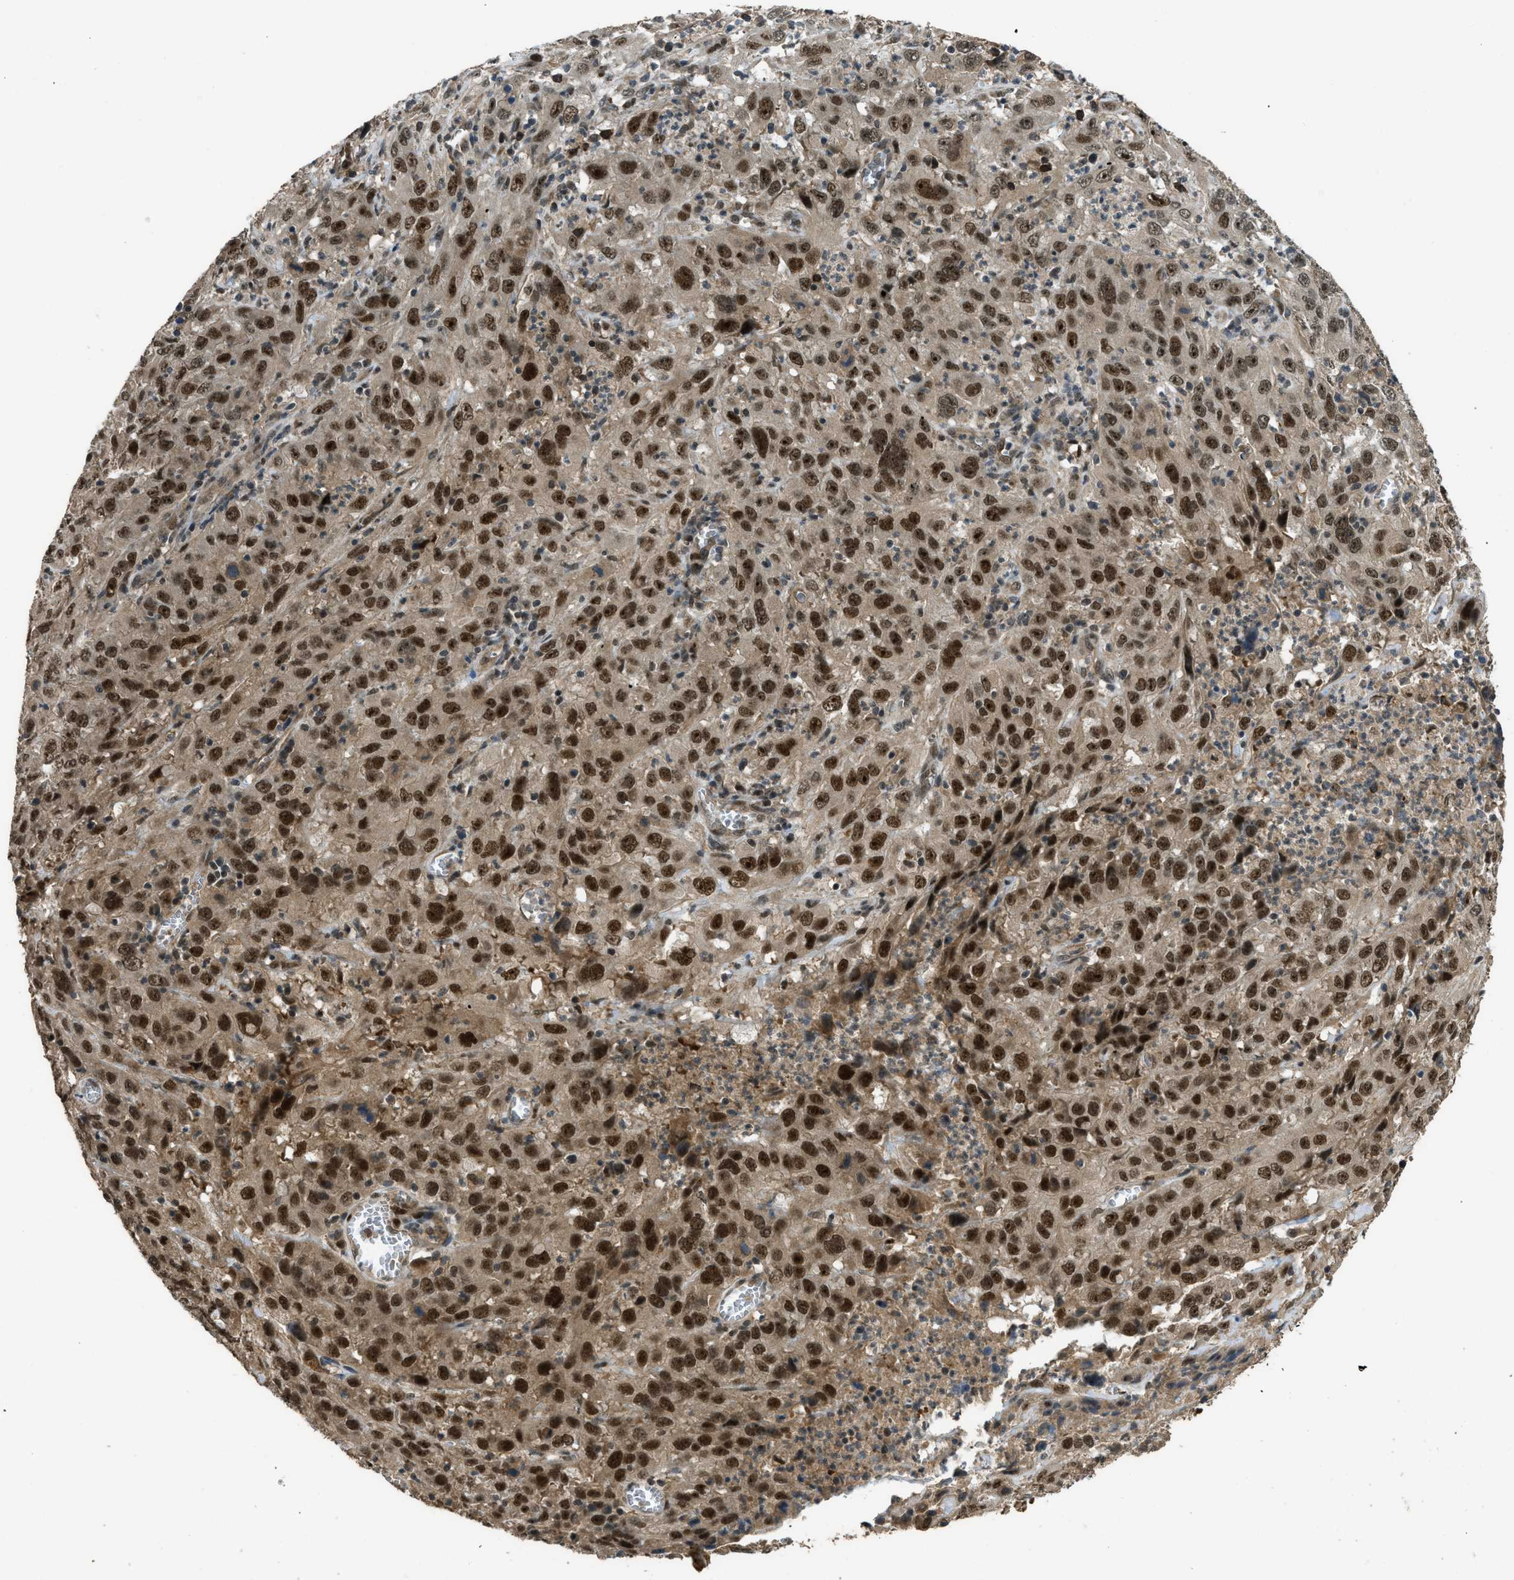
{"staining": {"intensity": "strong", "quantity": ">75%", "location": "cytoplasmic/membranous,nuclear"}, "tissue": "cervical cancer", "cell_type": "Tumor cells", "image_type": "cancer", "snomed": [{"axis": "morphology", "description": "Squamous cell carcinoma, NOS"}, {"axis": "topography", "description": "Cervix"}], "caption": "DAB immunohistochemical staining of human squamous cell carcinoma (cervical) displays strong cytoplasmic/membranous and nuclear protein positivity in about >75% of tumor cells.", "gene": "GET1", "patient": {"sex": "female", "age": 32}}